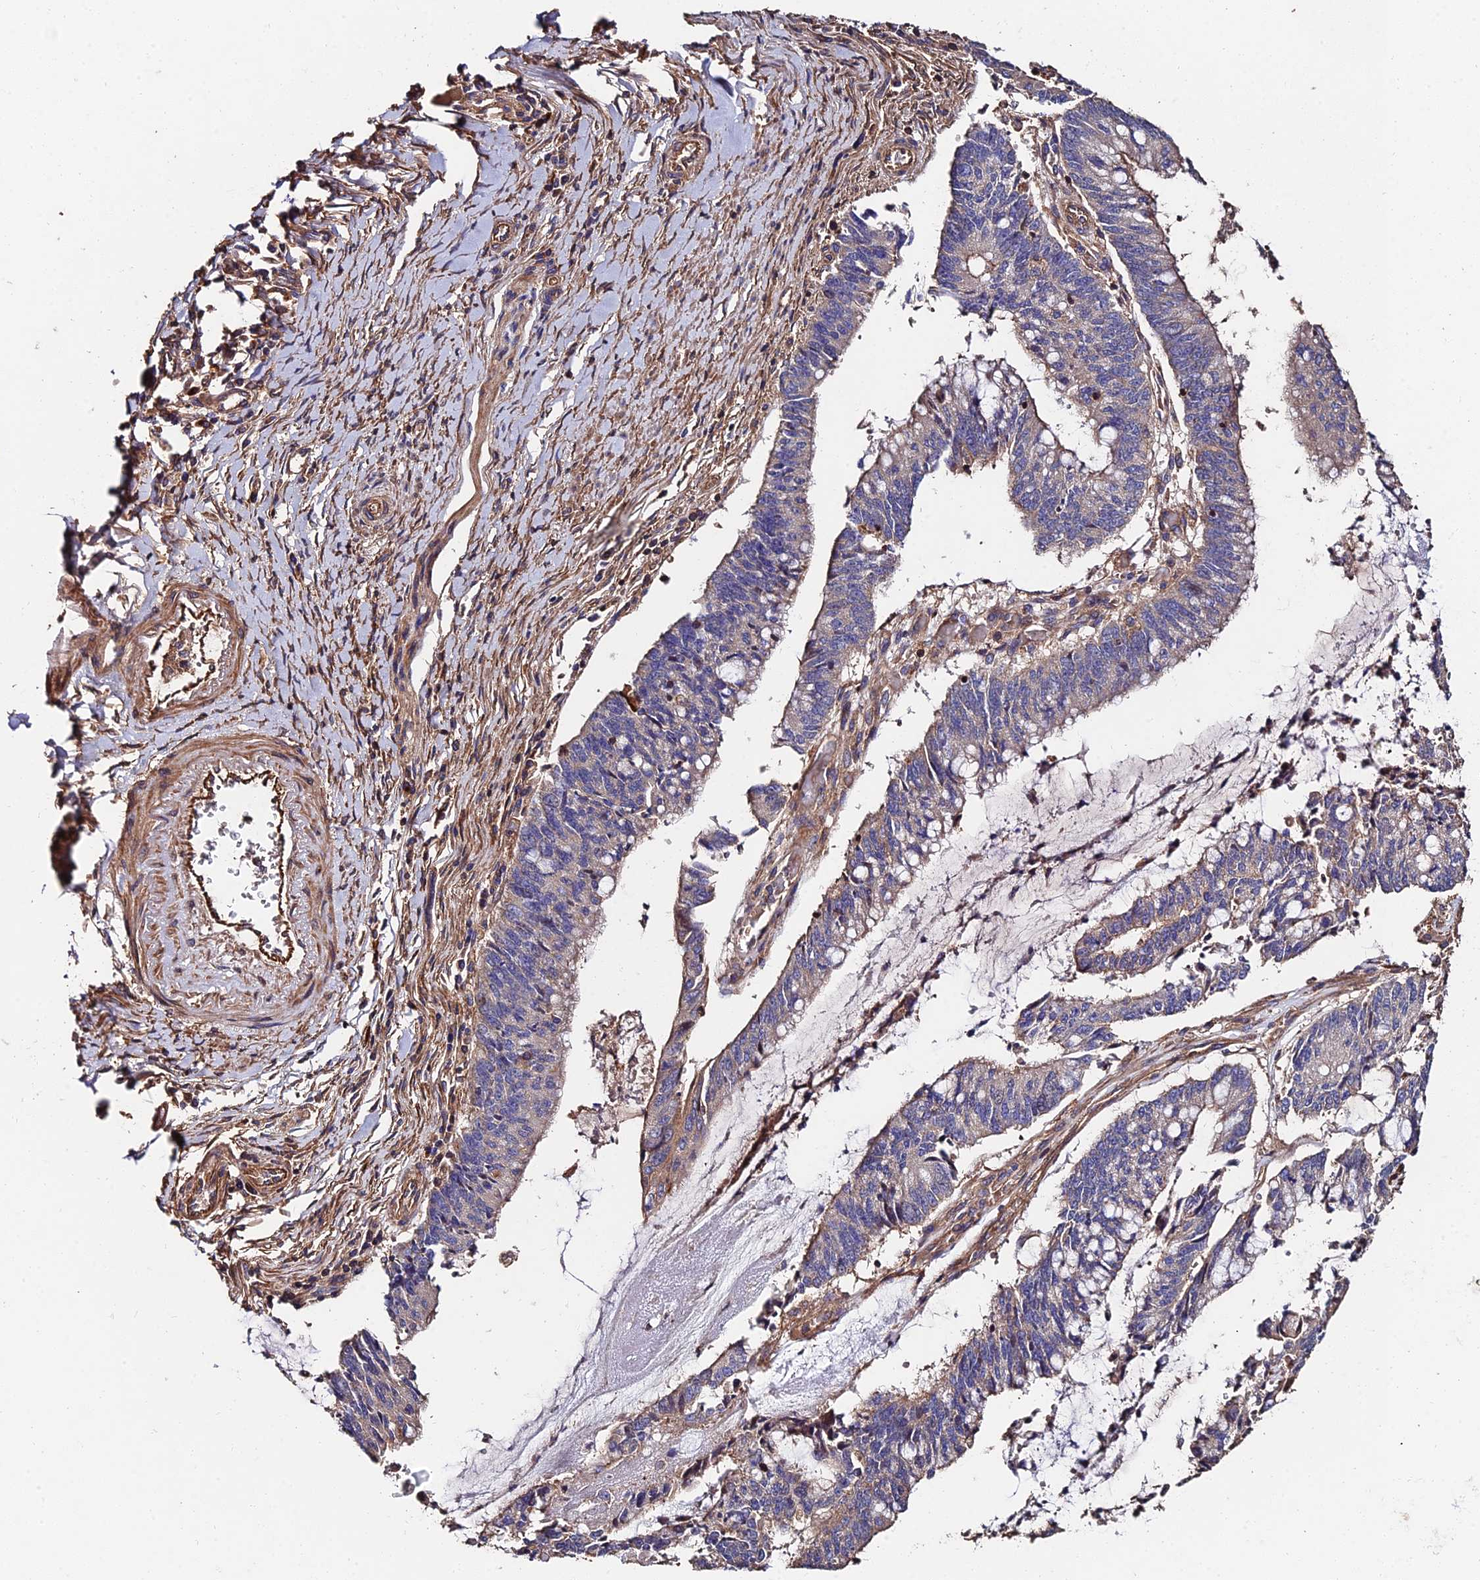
{"staining": {"intensity": "weak", "quantity": "25%-75%", "location": "cytoplasmic/membranous"}, "tissue": "pancreatic cancer", "cell_type": "Tumor cells", "image_type": "cancer", "snomed": [{"axis": "morphology", "description": "Adenocarcinoma, NOS"}, {"axis": "topography", "description": "Pancreas"}], "caption": "Immunohistochemistry (IHC) histopathology image of human pancreatic adenocarcinoma stained for a protein (brown), which demonstrates low levels of weak cytoplasmic/membranous positivity in about 25%-75% of tumor cells.", "gene": "EXT1", "patient": {"sex": "female", "age": 50}}